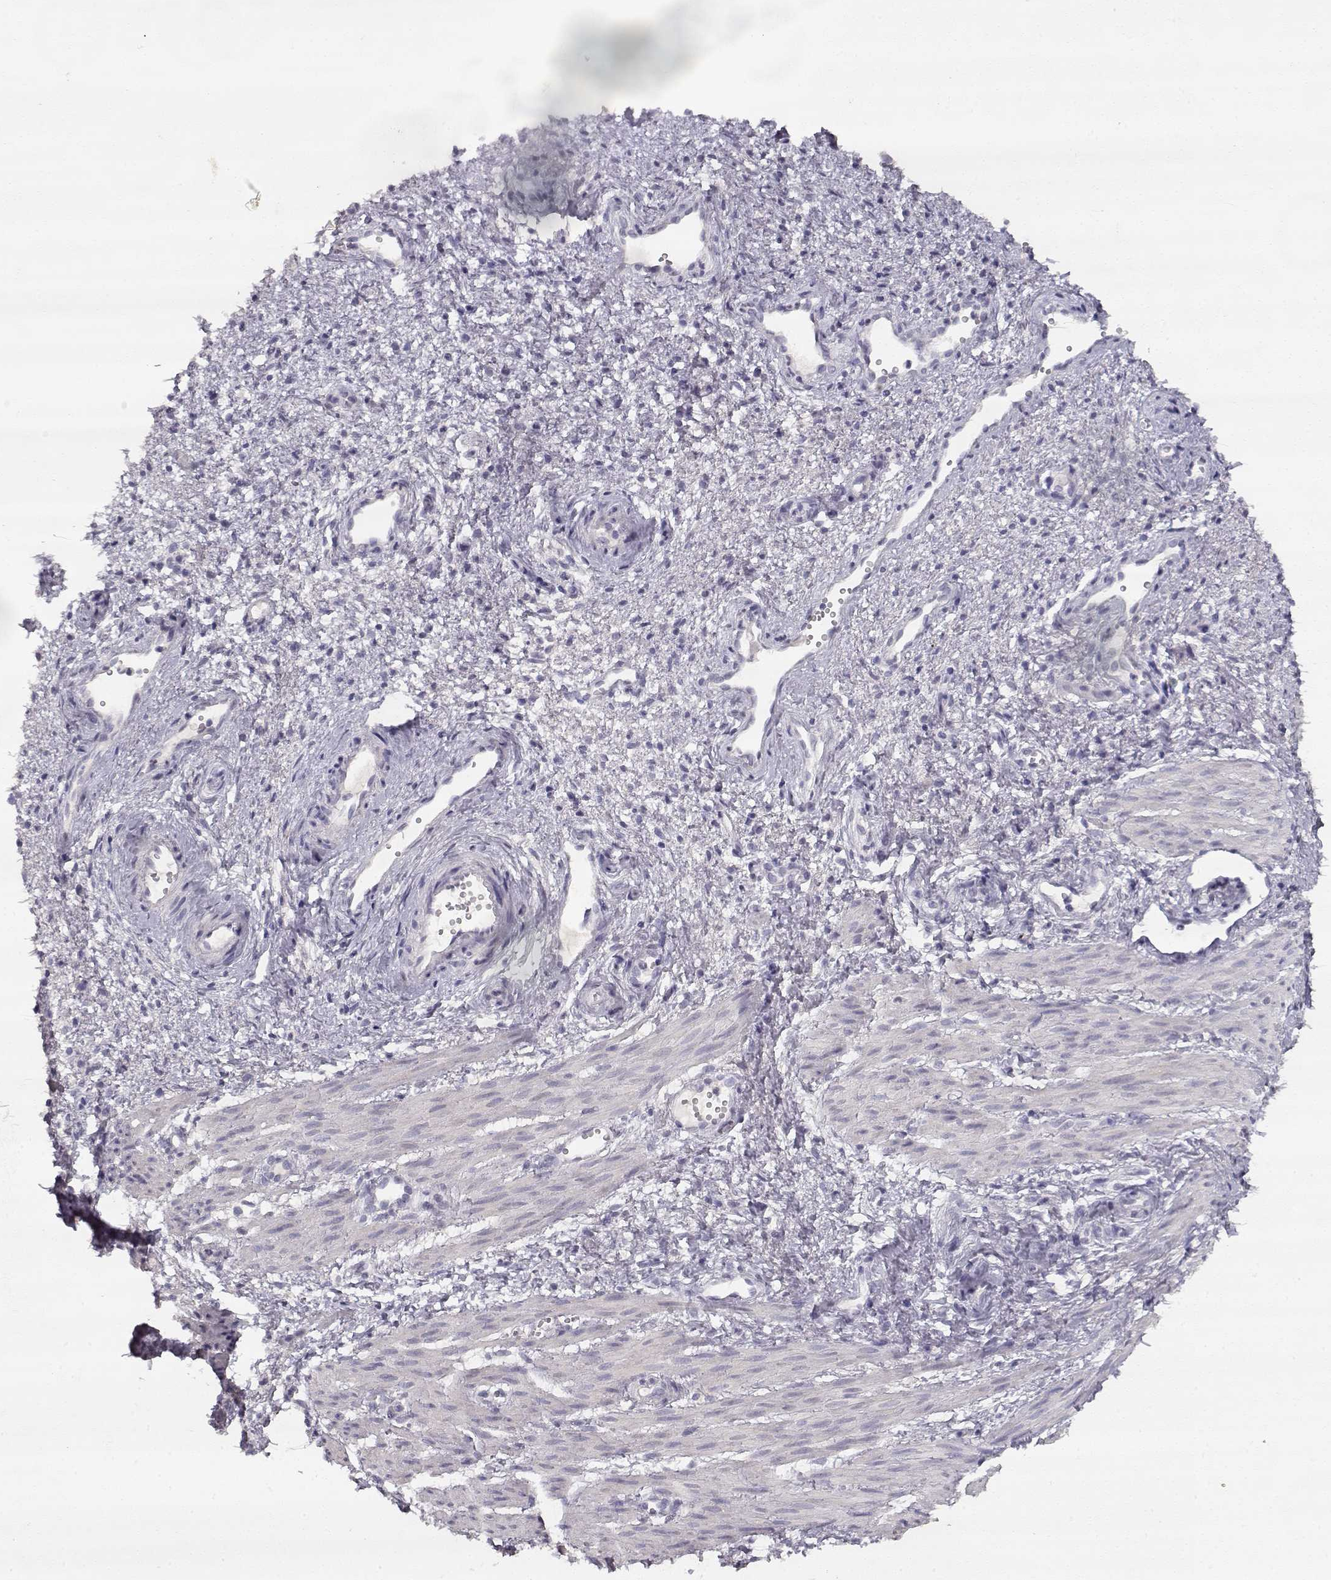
{"staining": {"intensity": "negative", "quantity": "none", "location": "none"}, "tissue": "cervical cancer", "cell_type": "Tumor cells", "image_type": "cancer", "snomed": [{"axis": "morphology", "description": "Squamous cell carcinoma, NOS"}, {"axis": "topography", "description": "Cervix"}], "caption": "The micrograph displays no staining of tumor cells in cervical squamous cell carcinoma. (Brightfield microscopy of DAB immunohistochemistry (IHC) at high magnification).", "gene": "TPH2", "patient": {"sex": "female", "age": 30}}